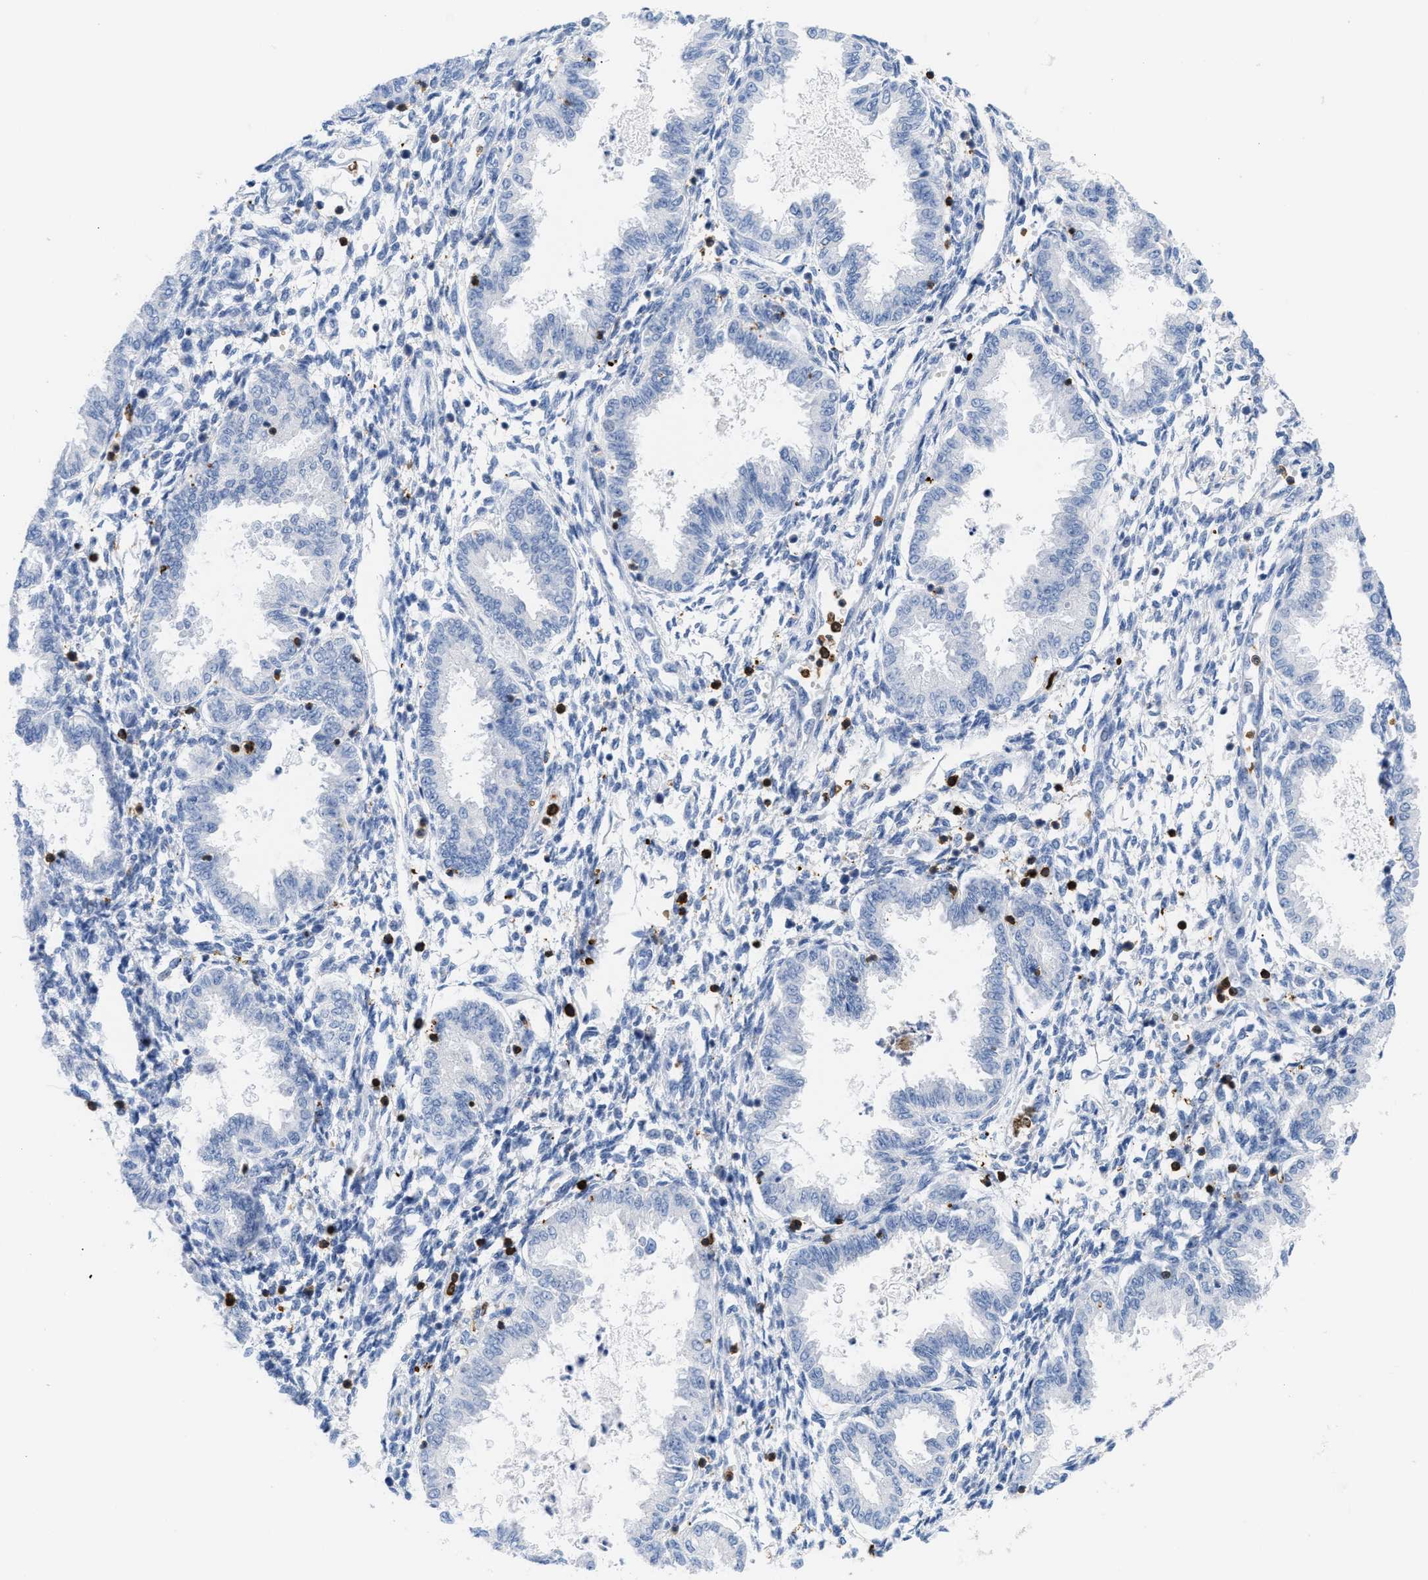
{"staining": {"intensity": "negative", "quantity": "none", "location": "none"}, "tissue": "endometrium", "cell_type": "Cells in endometrial stroma", "image_type": "normal", "snomed": [{"axis": "morphology", "description": "Normal tissue, NOS"}, {"axis": "topography", "description": "Endometrium"}], "caption": "Immunohistochemistry (IHC) image of normal endometrium: human endometrium stained with DAB demonstrates no significant protein expression in cells in endometrial stroma.", "gene": "LCP1", "patient": {"sex": "female", "age": 33}}